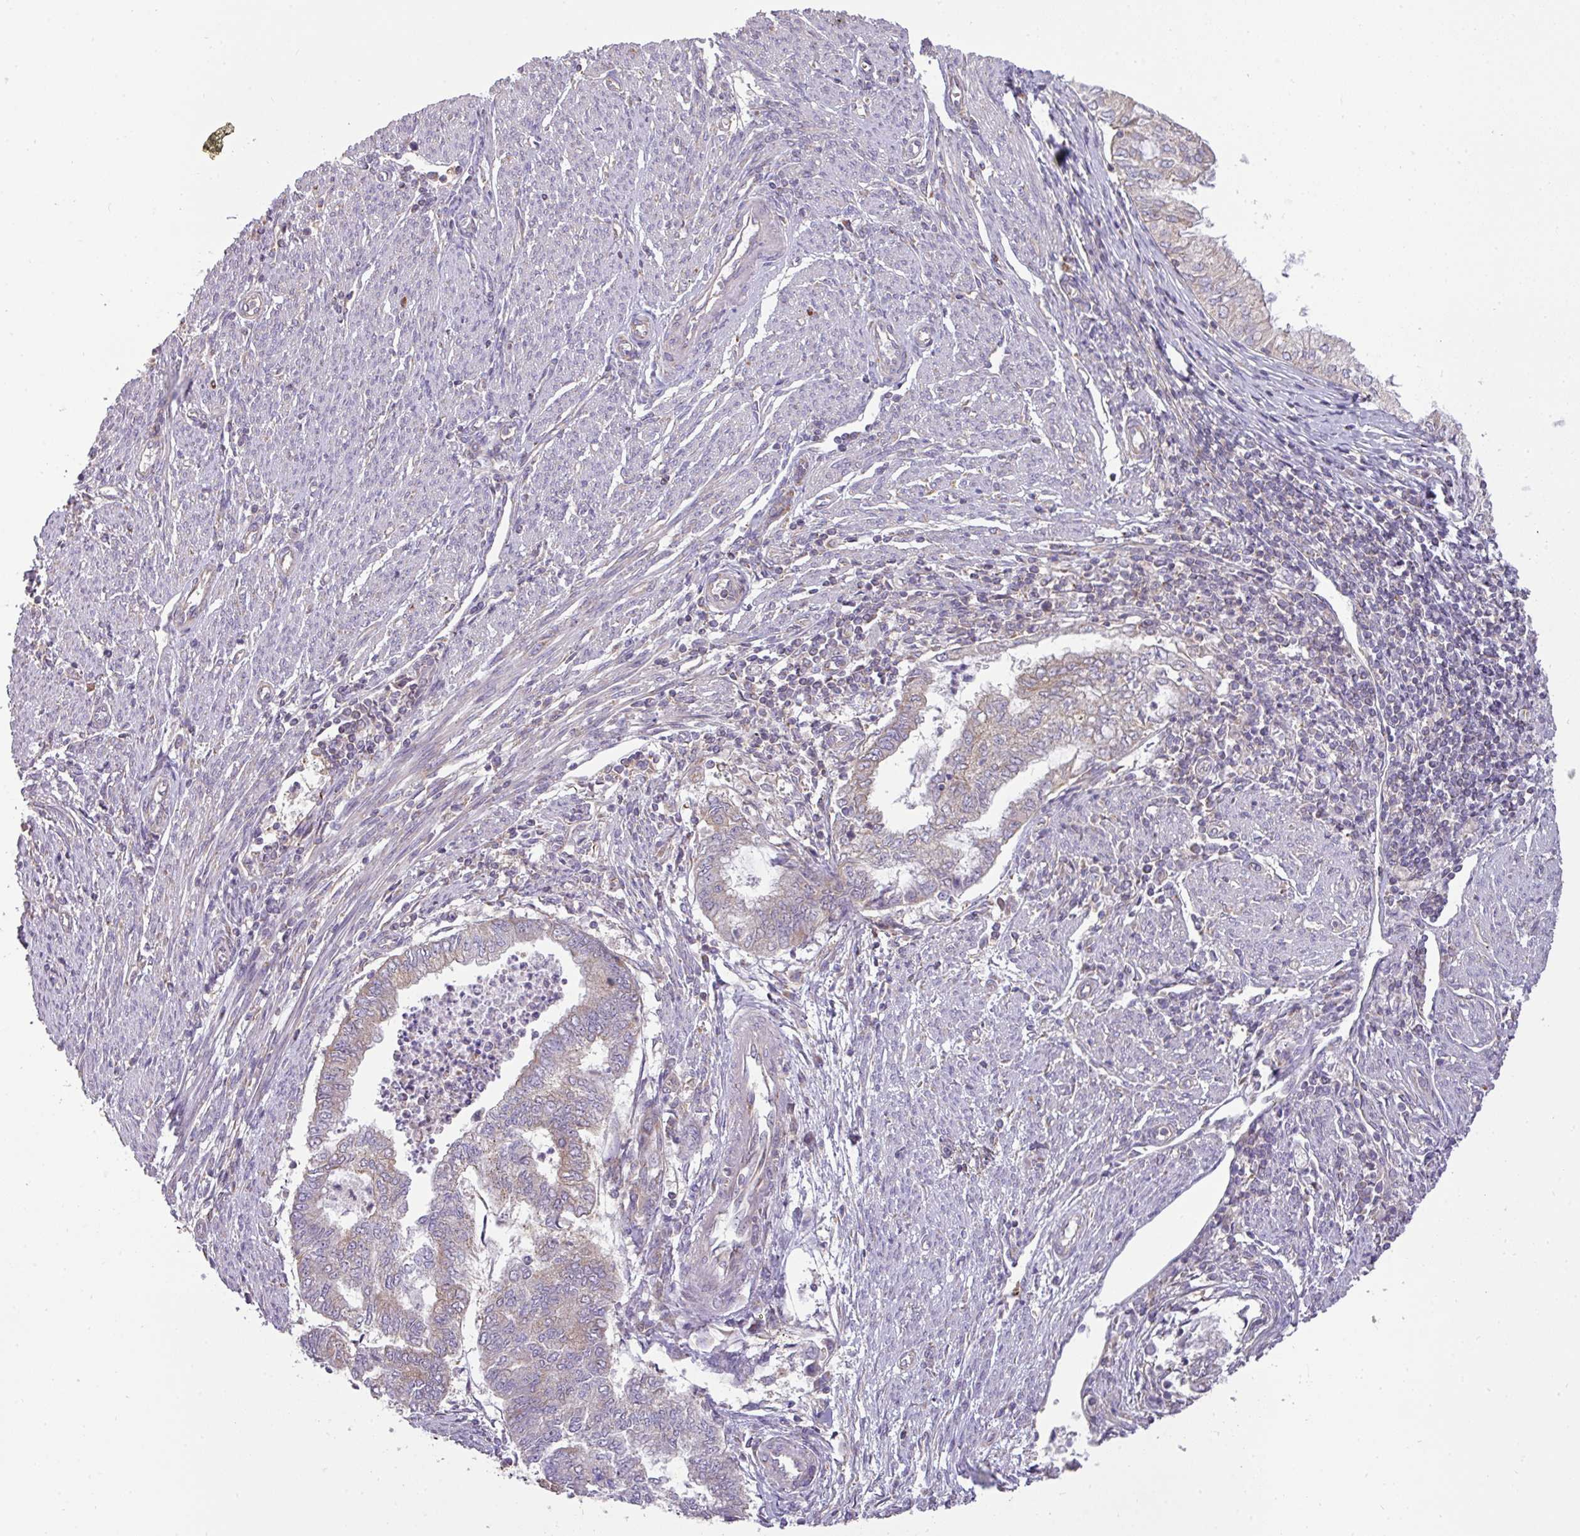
{"staining": {"intensity": "weak", "quantity": "<25%", "location": "cytoplasmic/membranous"}, "tissue": "endometrial cancer", "cell_type": "Tumor cells", "image_type": "cancer", "snomed": [{"axis": "morphology", "description": "Adenocarcinoma, NOS"}, {"axis": "topography", "description": "Endometrium"}], "caption": "A photomicrograph of endometrial cancer (adenocarcinoma) stained for a protein shows no brown staining in tumor cells. (DAB IHC visualized using brightfield microscopy, high magnification).", "gene": "ZNF211", "patient": {"sex": "female", "age": 79}}